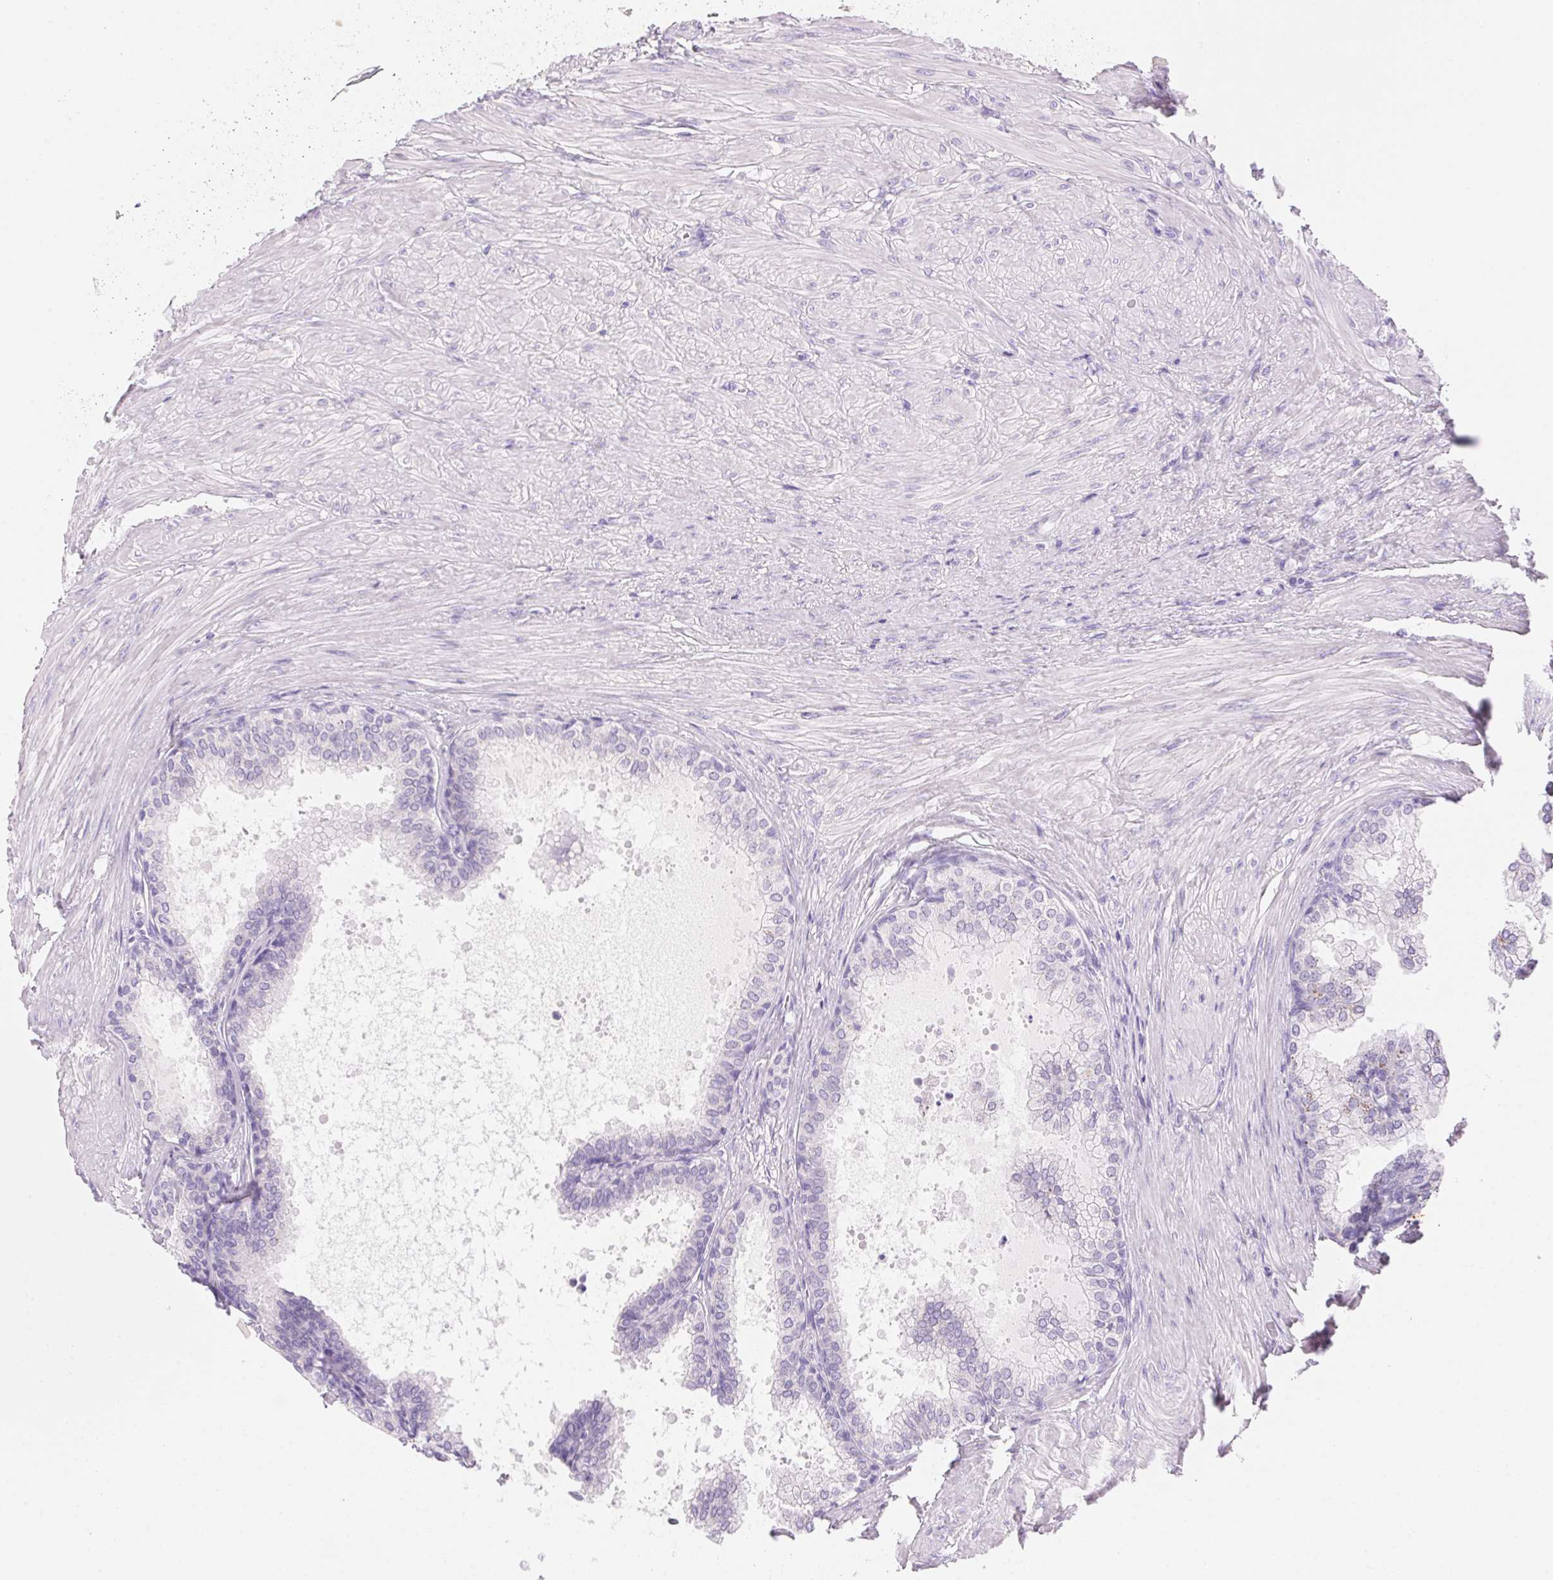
{"staining": {"intensity": "negative", "quantity": "none", "location": "none"}, "tissue": "prostate", "cell_type": "Glandular cells", "image_type": "normal", "snomed": [{"axis": "morphology", "description": "Normal tissue, NOS"}, {"axis": "topography", "description": "Prostate"}, {"axis": "topography", "description": "Peripheral nerve tissue"}], "caption": "An image of prostate stained for a protein displays no brown staining in glandular cells.", "gene": "DHCR24", "patient": {"sex": "male", "age": 55}}